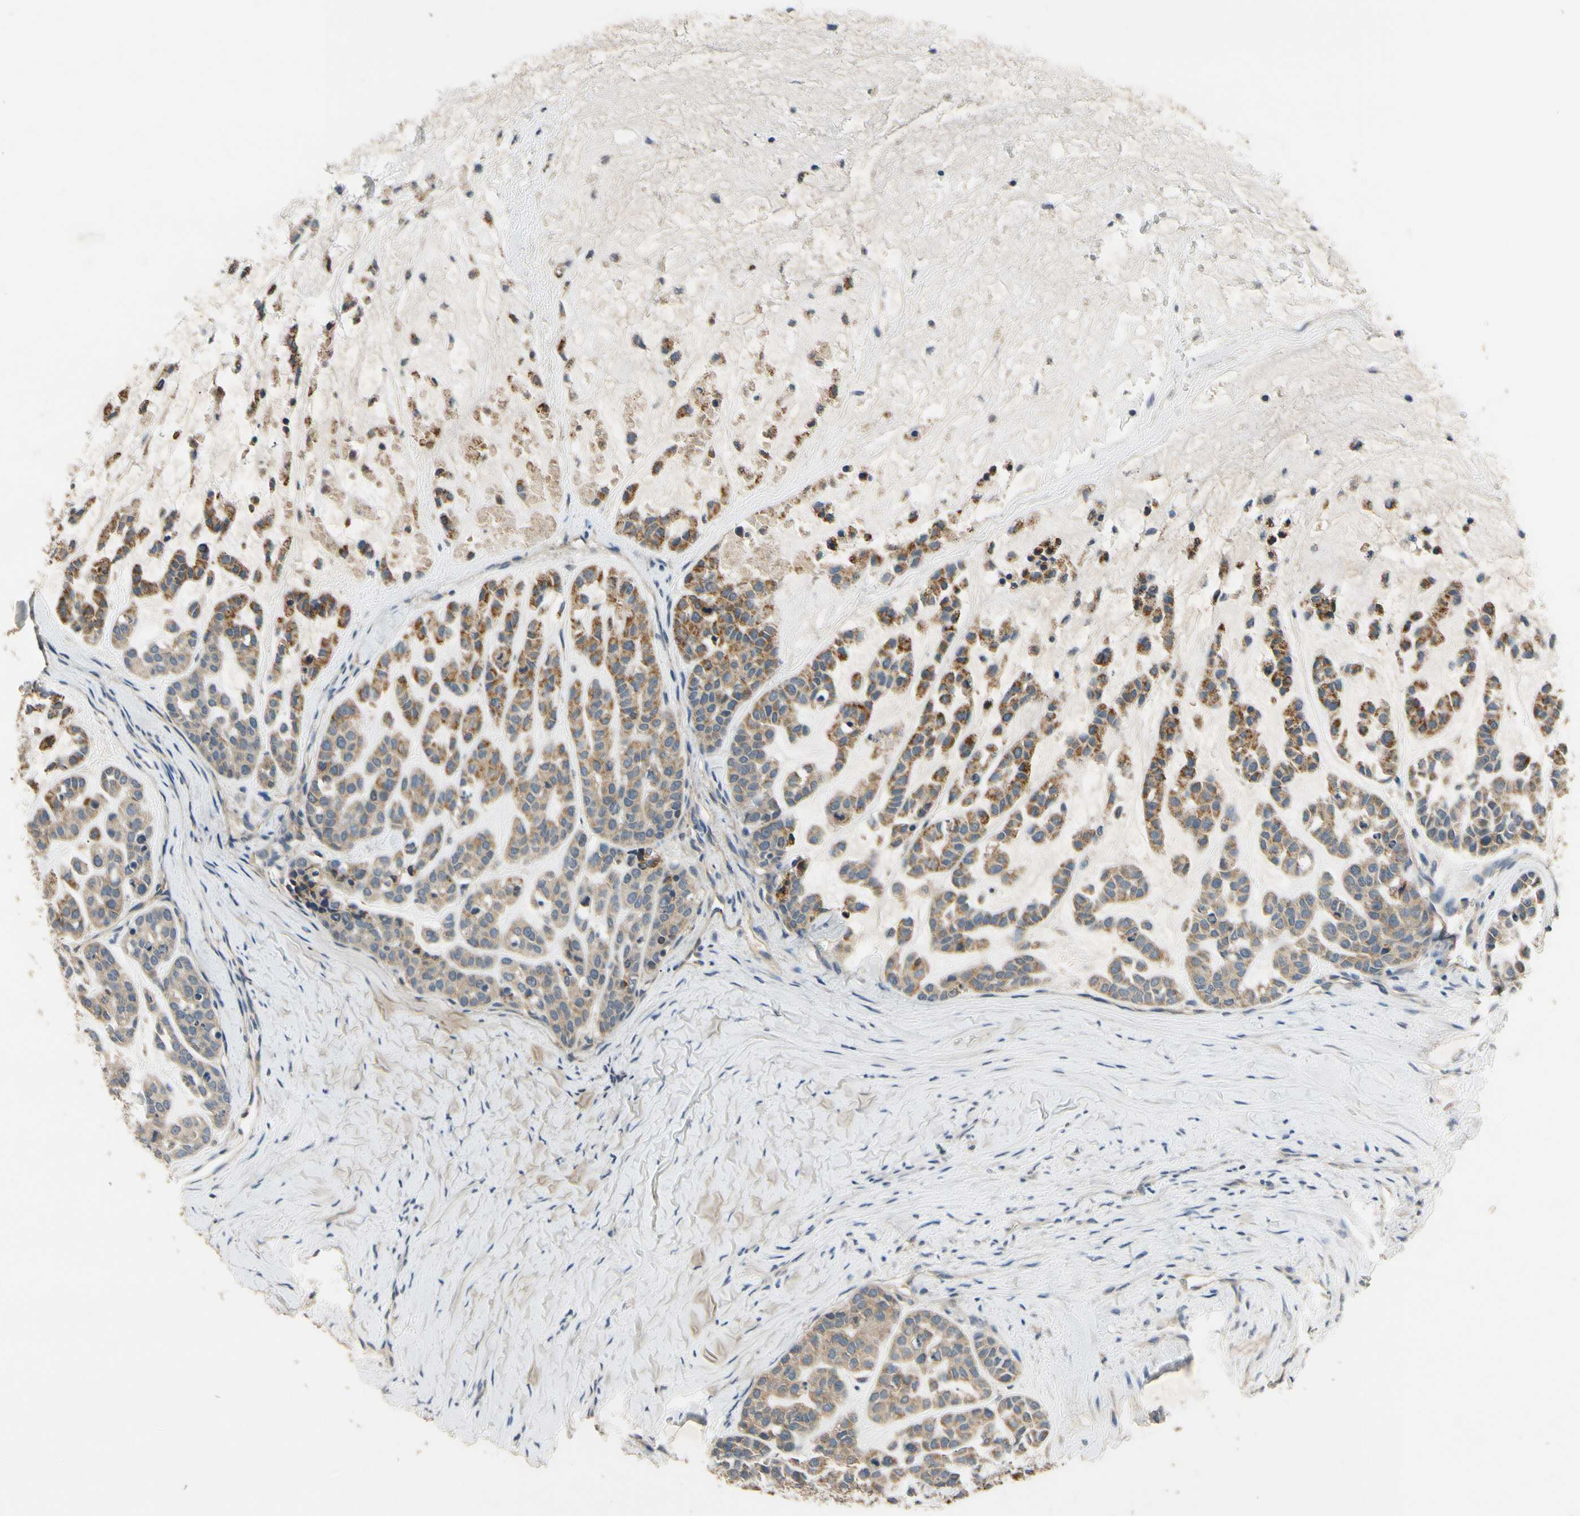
{"staining": {"intensity": "moderate", "quantity": ">75%", "location": "cytoplasmic/membranous"}, "tissue": "head and neck cancer", "cell_type": "Tumor cells", "image_type": "cancer", "snomed": [{"axis": "morphology", "description": "Adenocarcinoma, NOS"}, {"axis": "morphology", "description": "Adenoma, NOS"}, {"axis": "topography", "description": "Head-Neck"}], "caption": "Immunohistochemistry of head and neck cancer displays medium levels of moderate cytoplasmic/membranous positivity in approximately >75% of tumor cells.", "gene": "ALKBH3", "patient": {"sex": "female", "age": 55}}